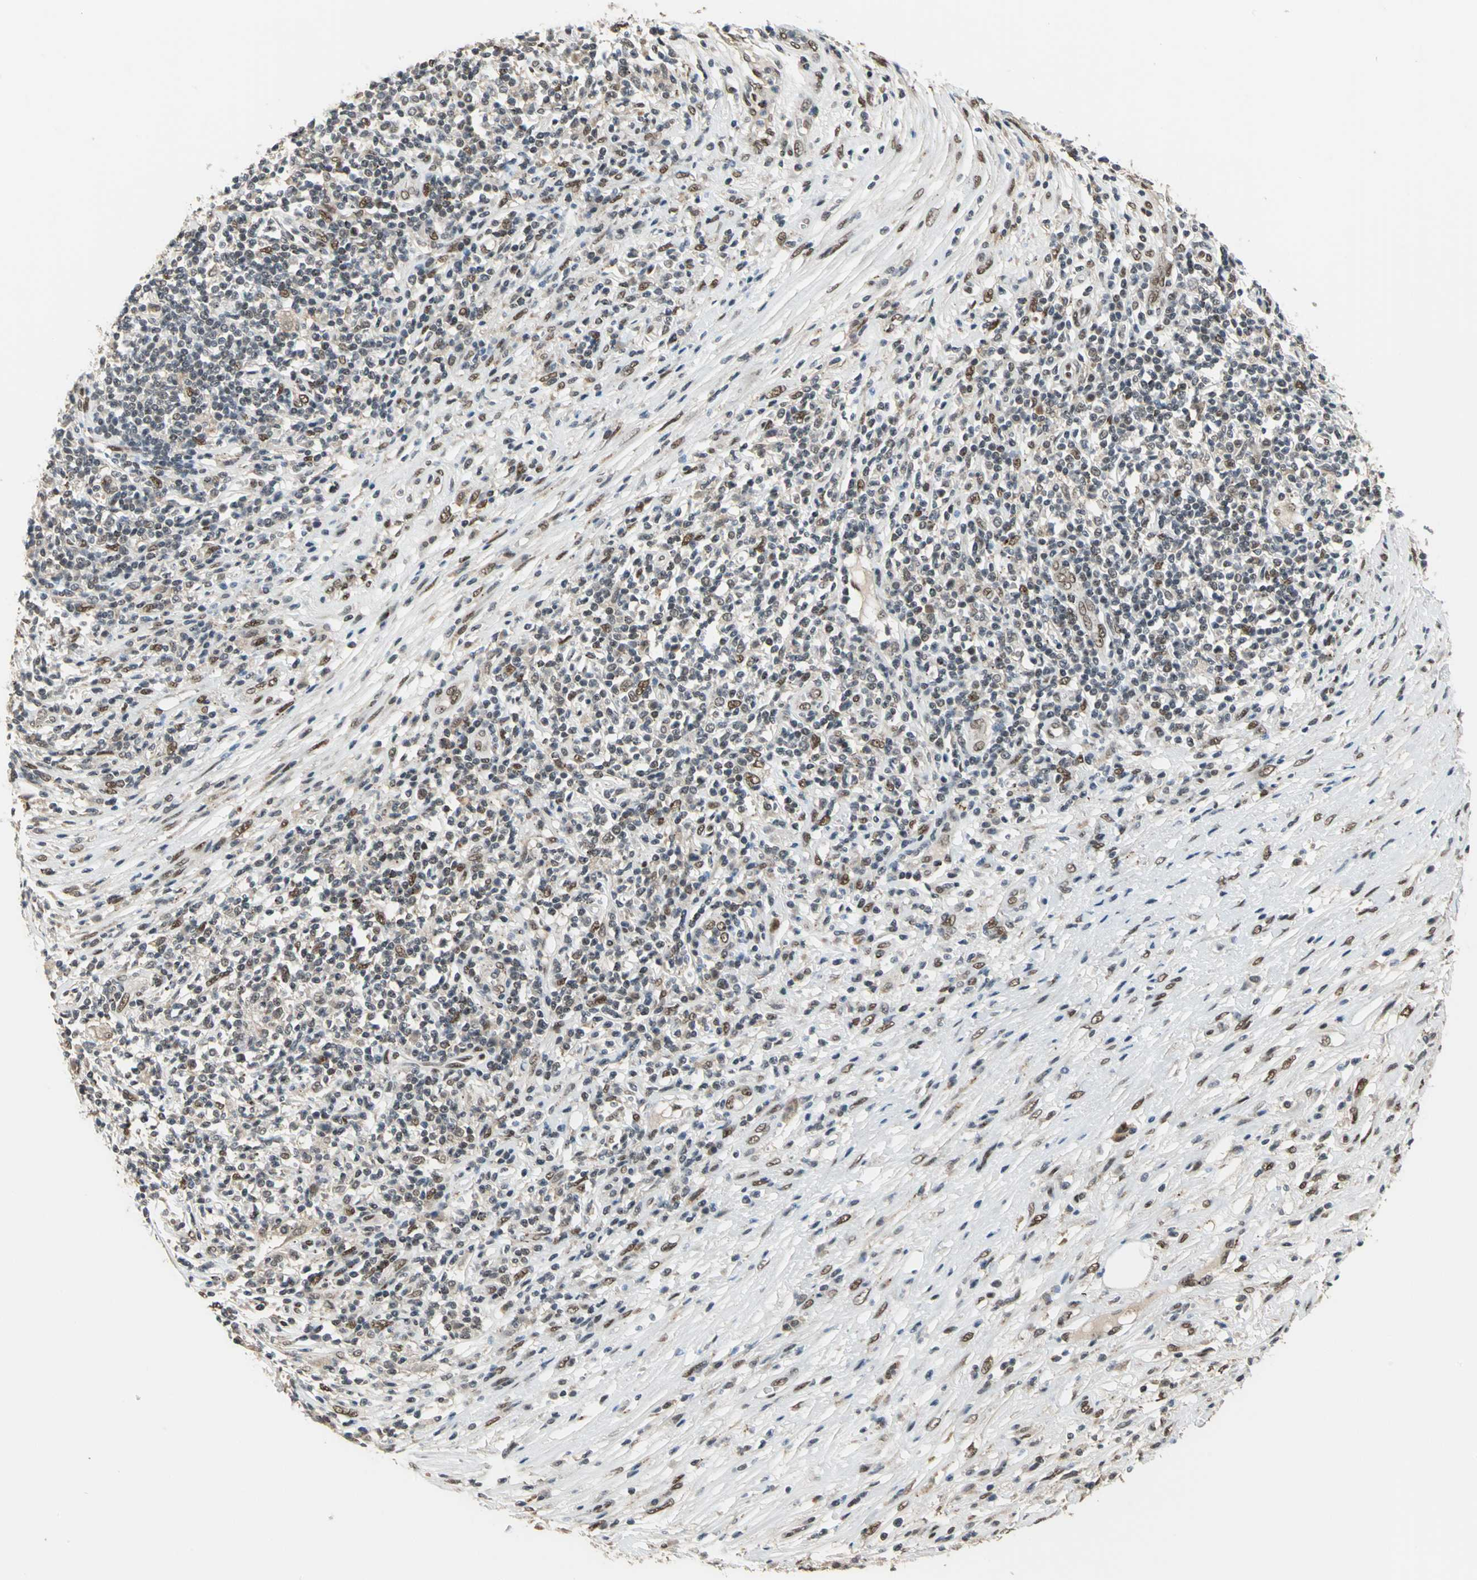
{"staining": {"intensity": "moderate", "quantity": "<25%", "location": "nuclear"}, "tissue": "lymphoma", "cell_type": "Tumor cells", "image_type": "cancer", "snomed": [{"axis": "morphology", "description": "Malignant lymphoma, non-Hodgkin's type, High grade"}, {"axis": "topography", "description": "Lymph node"}], "caption": "Moderate nuclear positivity is identified in about <25% of tumor cells in high-grade malignant lymphoma, non-Hodgkin's type.", "gene": "ELF2", "patient": {"sex": "female", "age": 84}}